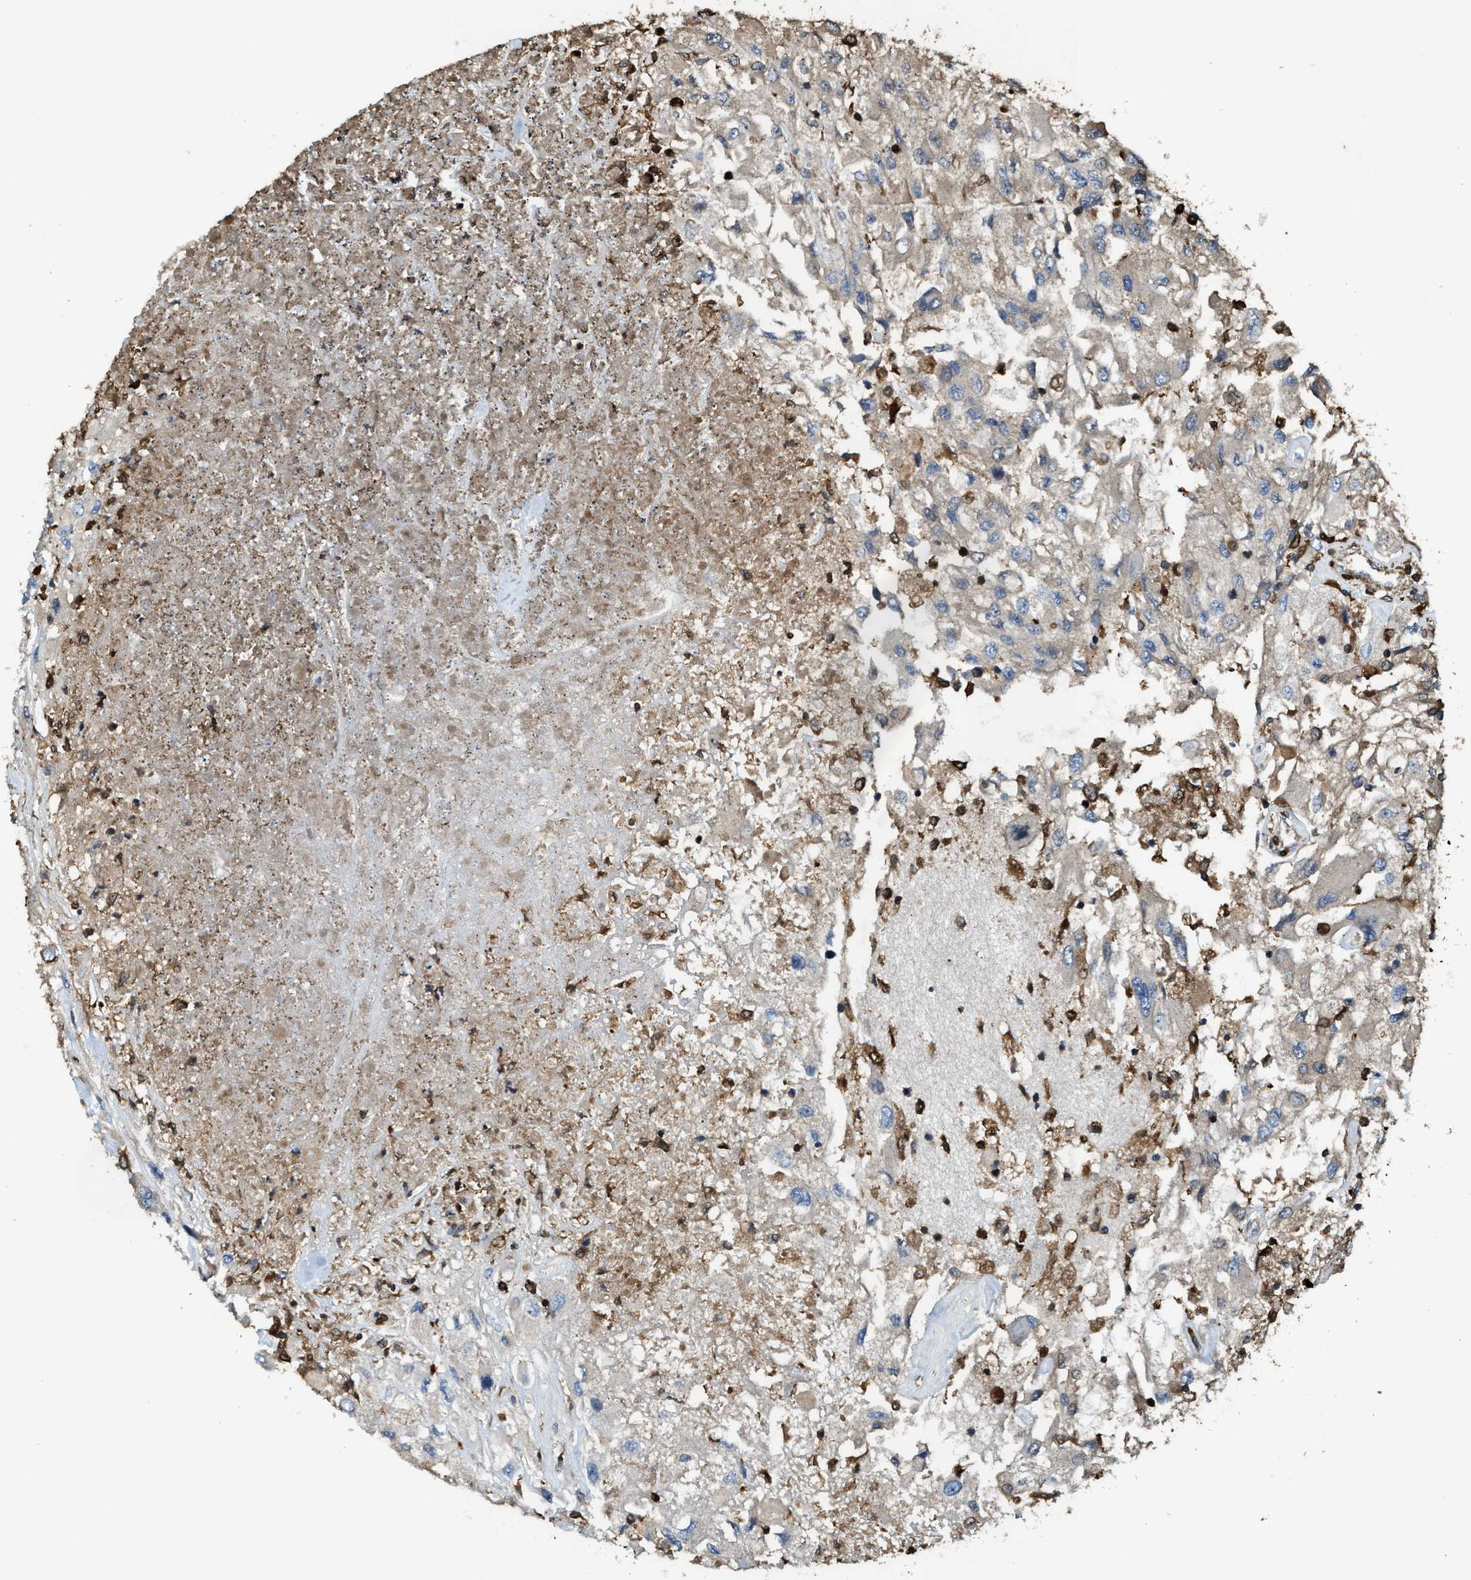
{"staining": {"intensity": "weak", "quantity": "<25%", "location": "cytoplasmic/membranous"}, "tissue": "renal cancer", "cell_type": "Tumor cells", "image_type": "cancer", "snomed": [{"axis": "morphology", "description": "Adenocarcinoma, NOS"}, {"axis": "topography", "description": "Kidney"}], "caption": "Immunohistochemical staining of human renal adenocarcinoma demonstrates no significant expression in tumor cells. Nuclei are stained in blue.", "gene": "SERPINB5", "patient": {"sex": "female", "age": 52}}